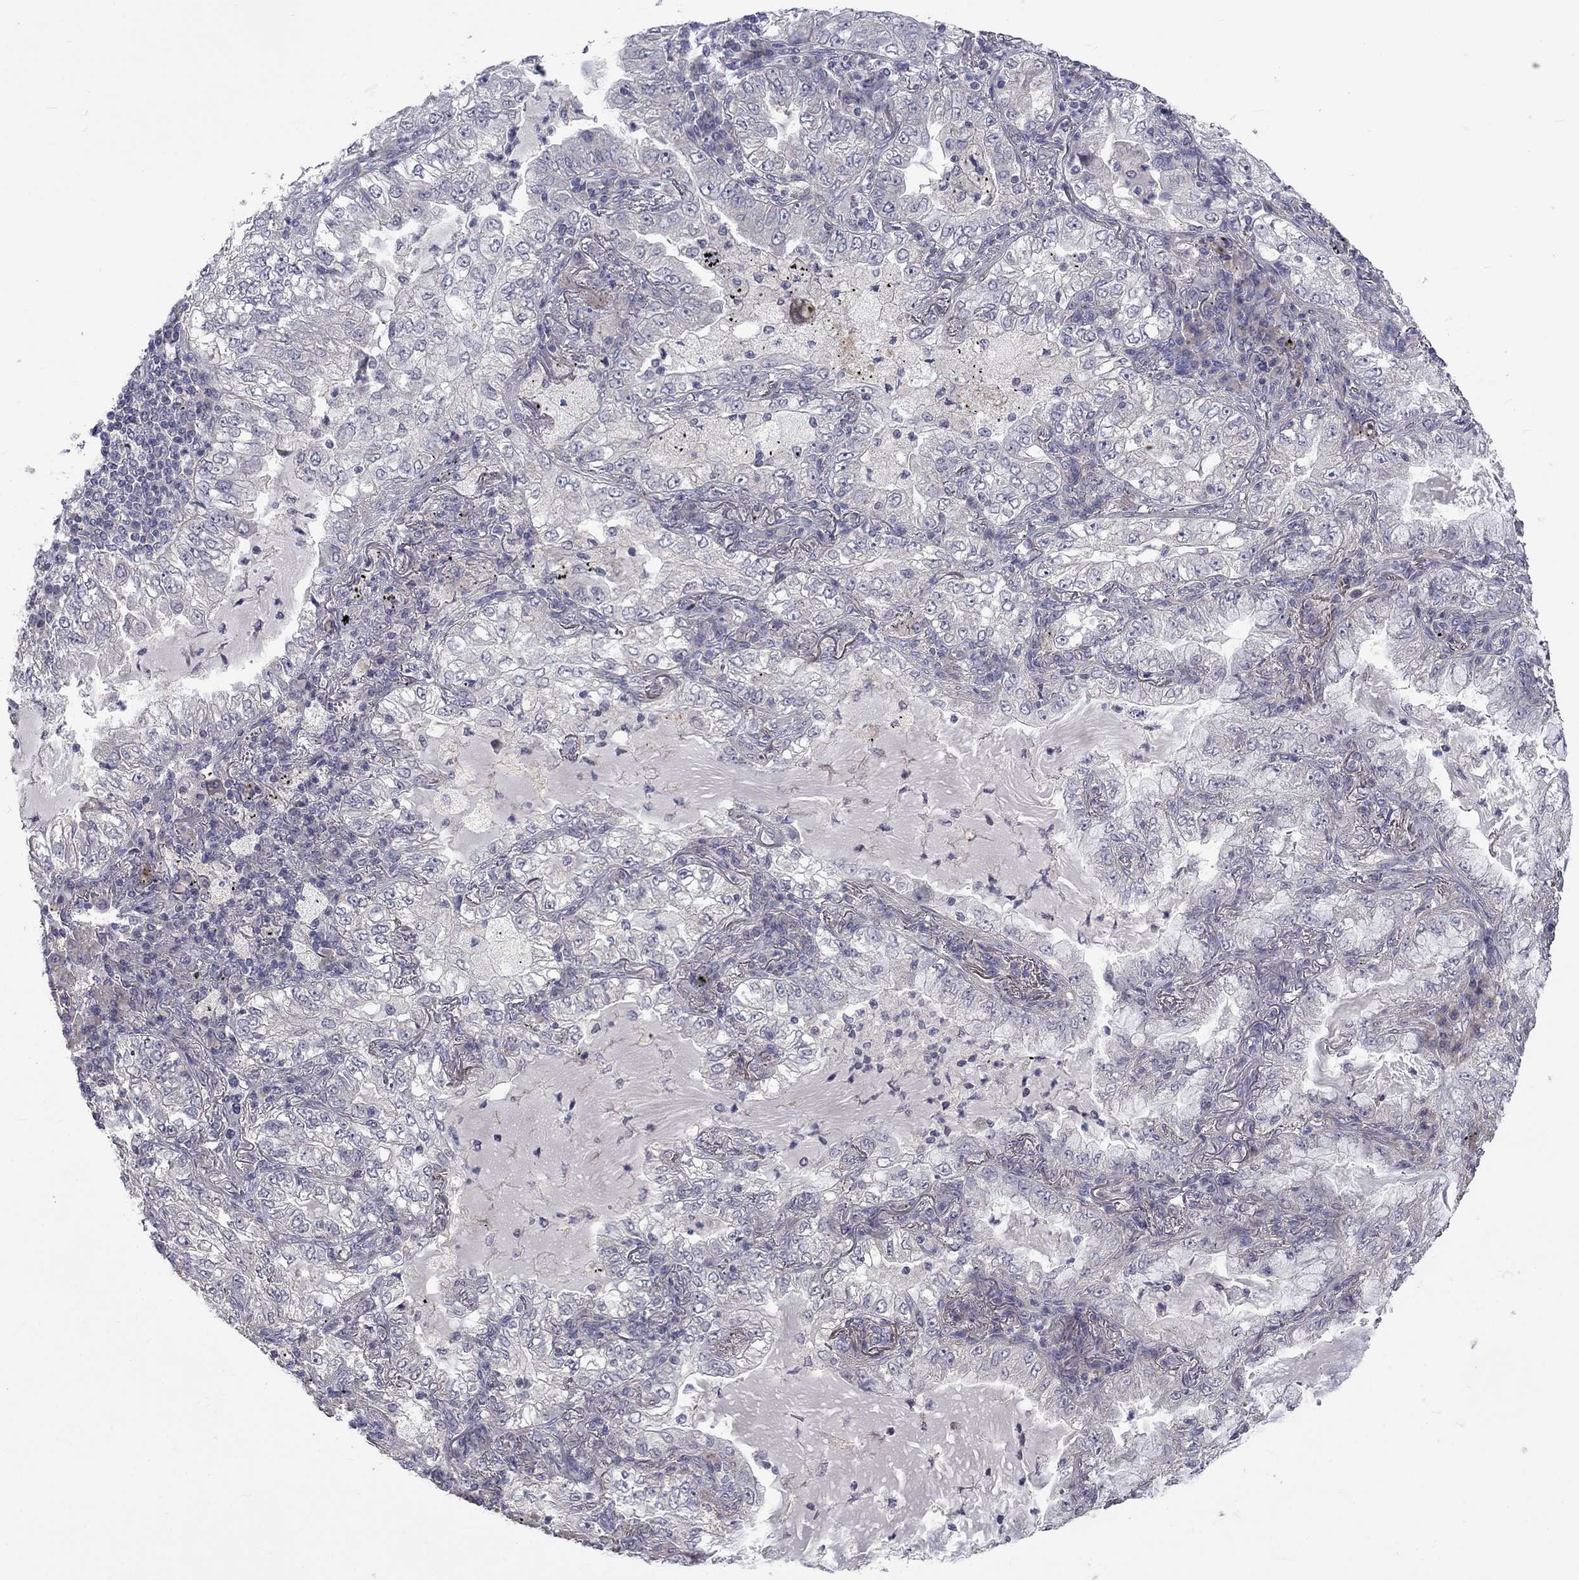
{"staining": {"intensity": "negative", "quantity": "none", "location": "none"}, "tissue": "lung cancer", "cell_type": "Tumor cells", "image_type": "cancer", "snomed": [{"axis": "morphology", "description": "Adenocarcinoma, NOS"}, {"axis": "topography", "description": "Lung"}], "caption": "Tumor cells show no significant positivity in lung adenocarcinoma.", "gene": "SLC39A14", "patient": {"sex": "female", "age": 73}}